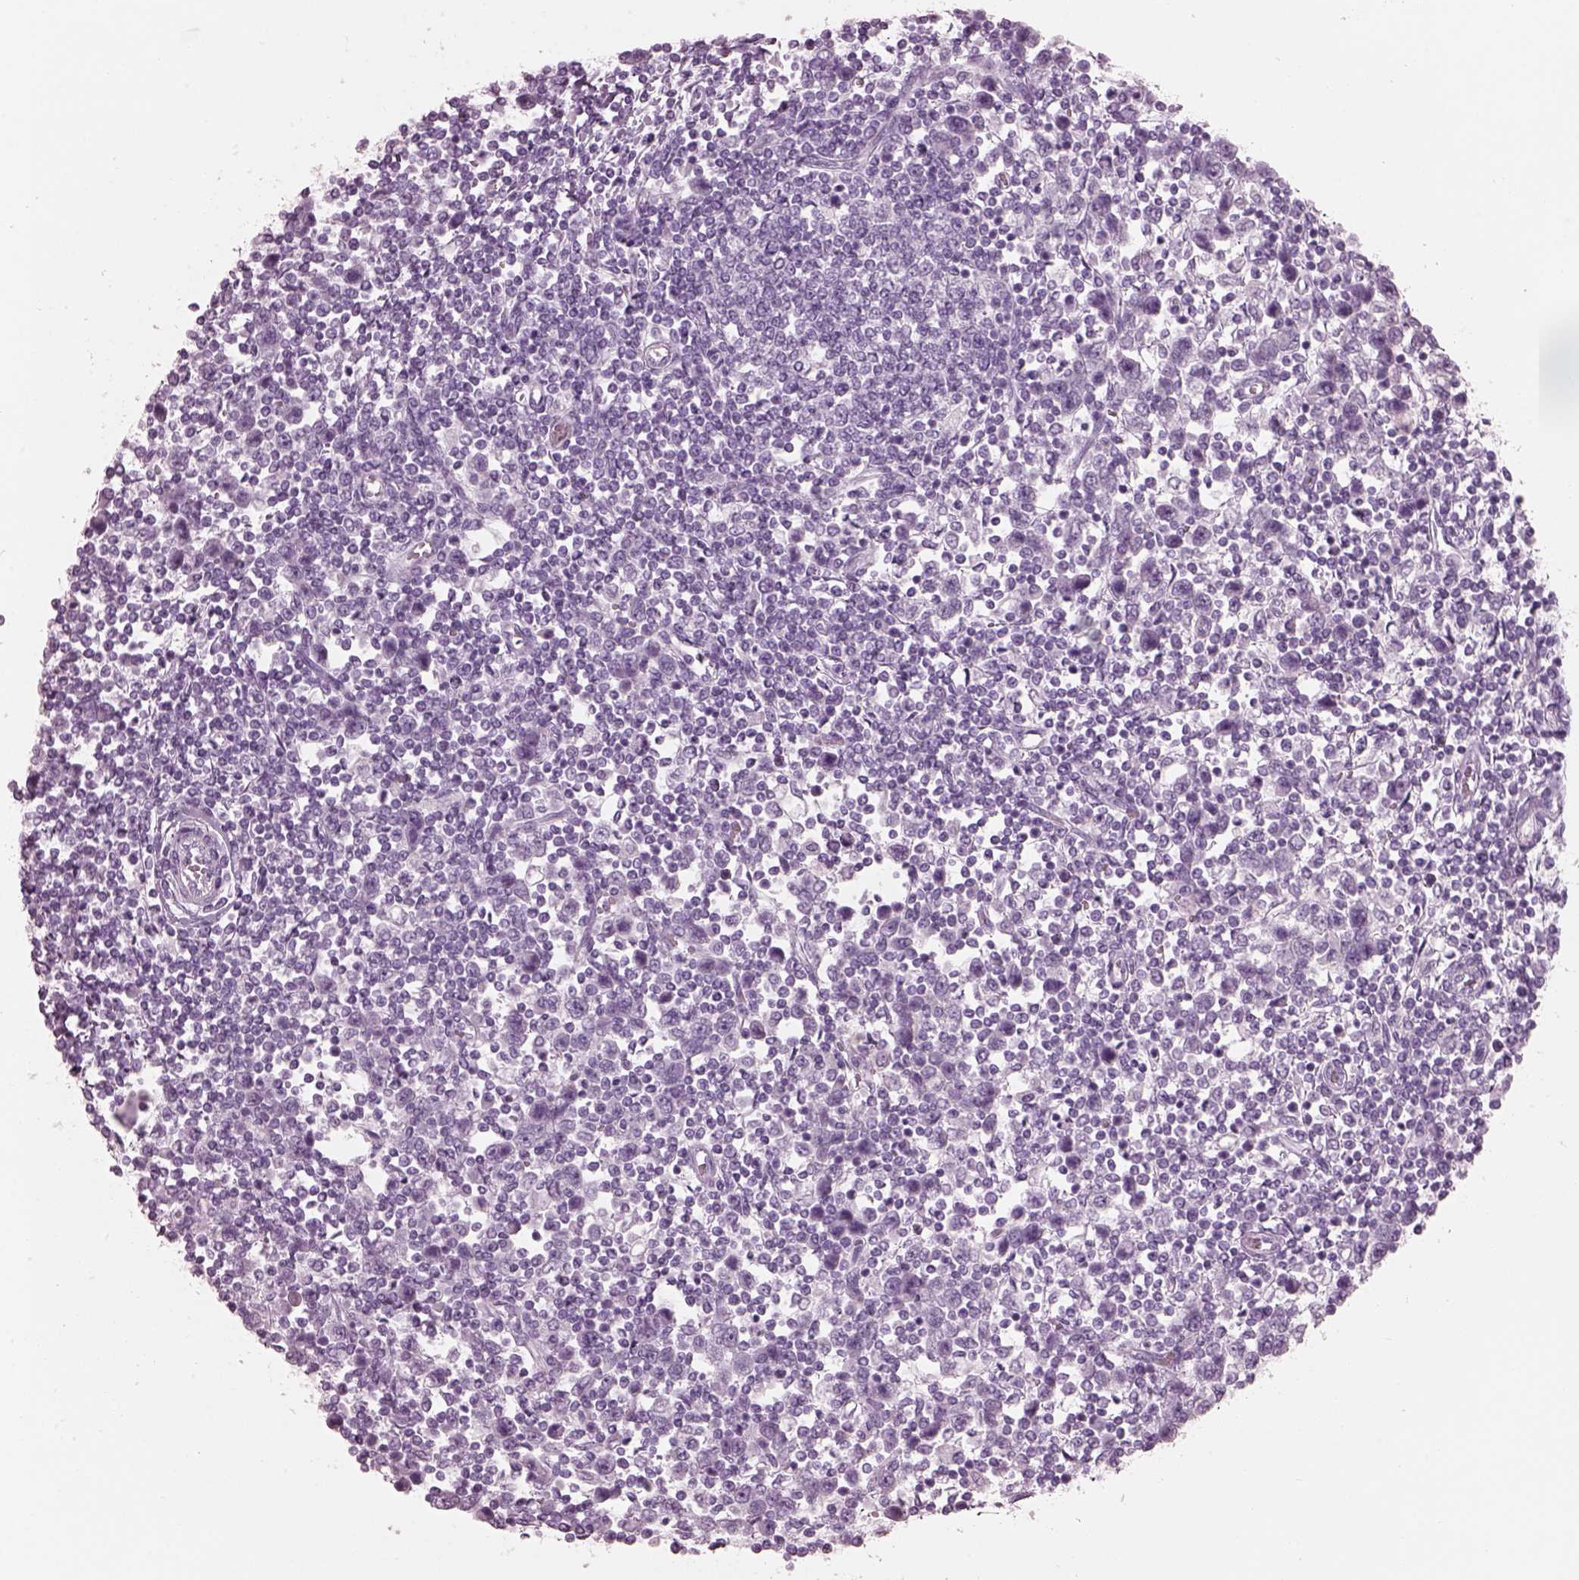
{"staining": {"intensity": "negative", "quantity": "none", "location": "none"}, "tissue": "testis cancer", "cell_type": "Tumor cells", "image_type": "cancer", "snomed": [{"axis": "morphology", "description": "Normal tissue, NOS"}, {"axis": "morphology", "description": "Seminoma, NOS"}, {"axis": "topography", "description": "Testis"}, {"axis": "topography", "description": "Epididymis"}], "caption": "Protein analysis of testis cancer (seminoma) reveals no significant positivity in tumor cells.", "gene": "HYDIN", "patient": {"sex": "male", "age": 34}}